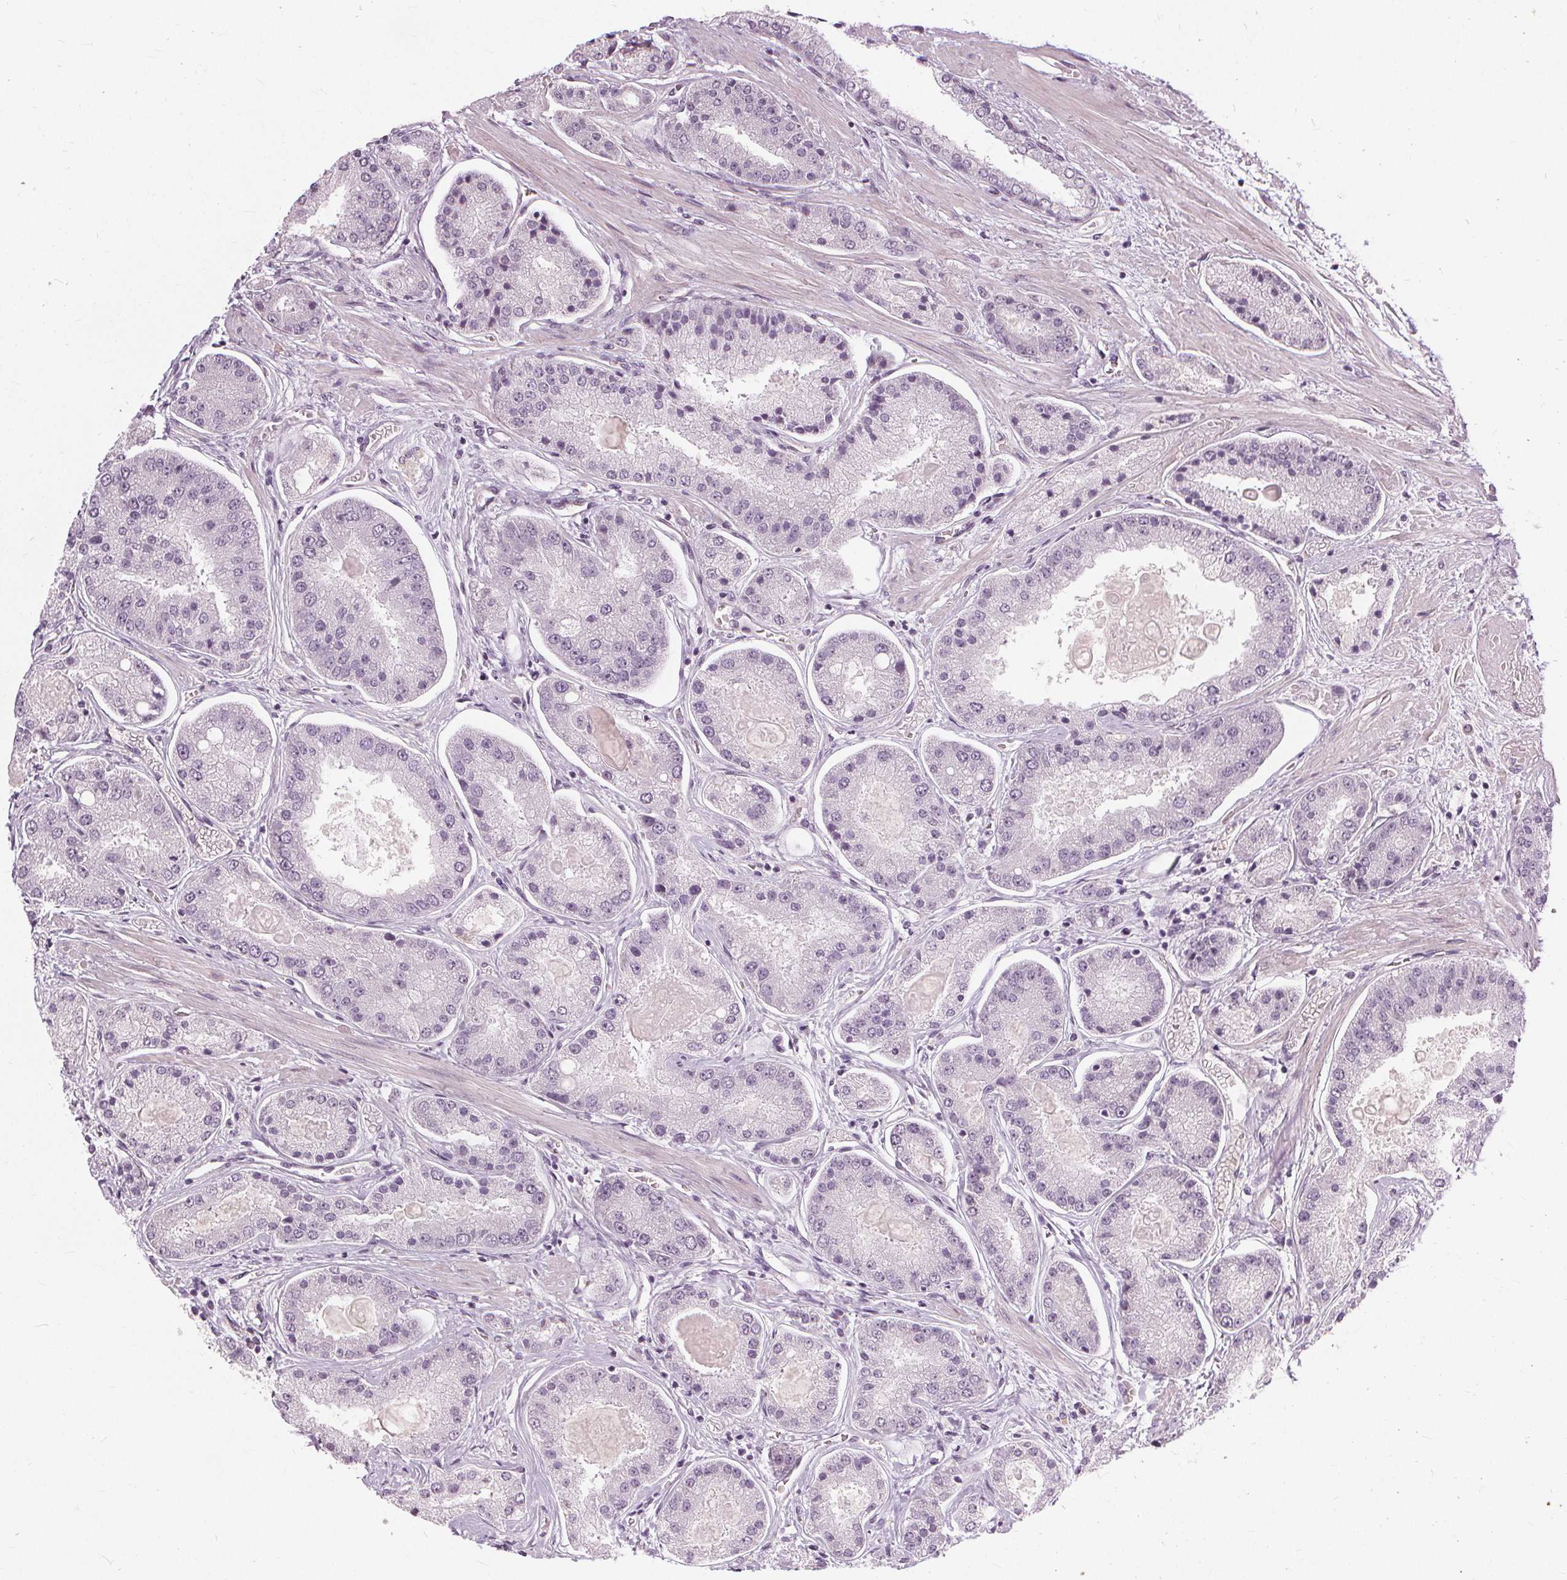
{"staining": {"intensity": "negative", "quantity": "none", "location": "none"}, "tissue": "prostate cancer", "cell_type": "Tumor cells", "image_type": "cancer", "snomed": [{"axis": "morphology", "description": "Adenocarcinoma, High grade"}, {"axis": "topography", "description": "Prostate"}], "caption": "This is an immunohistochemistry histopathology image of human prostate cancer (high-grade adenocarcinoma). There is no staining in tumor cells.", "gene": "SFTPD", "patient": {"sex": "male", "age": 67}}